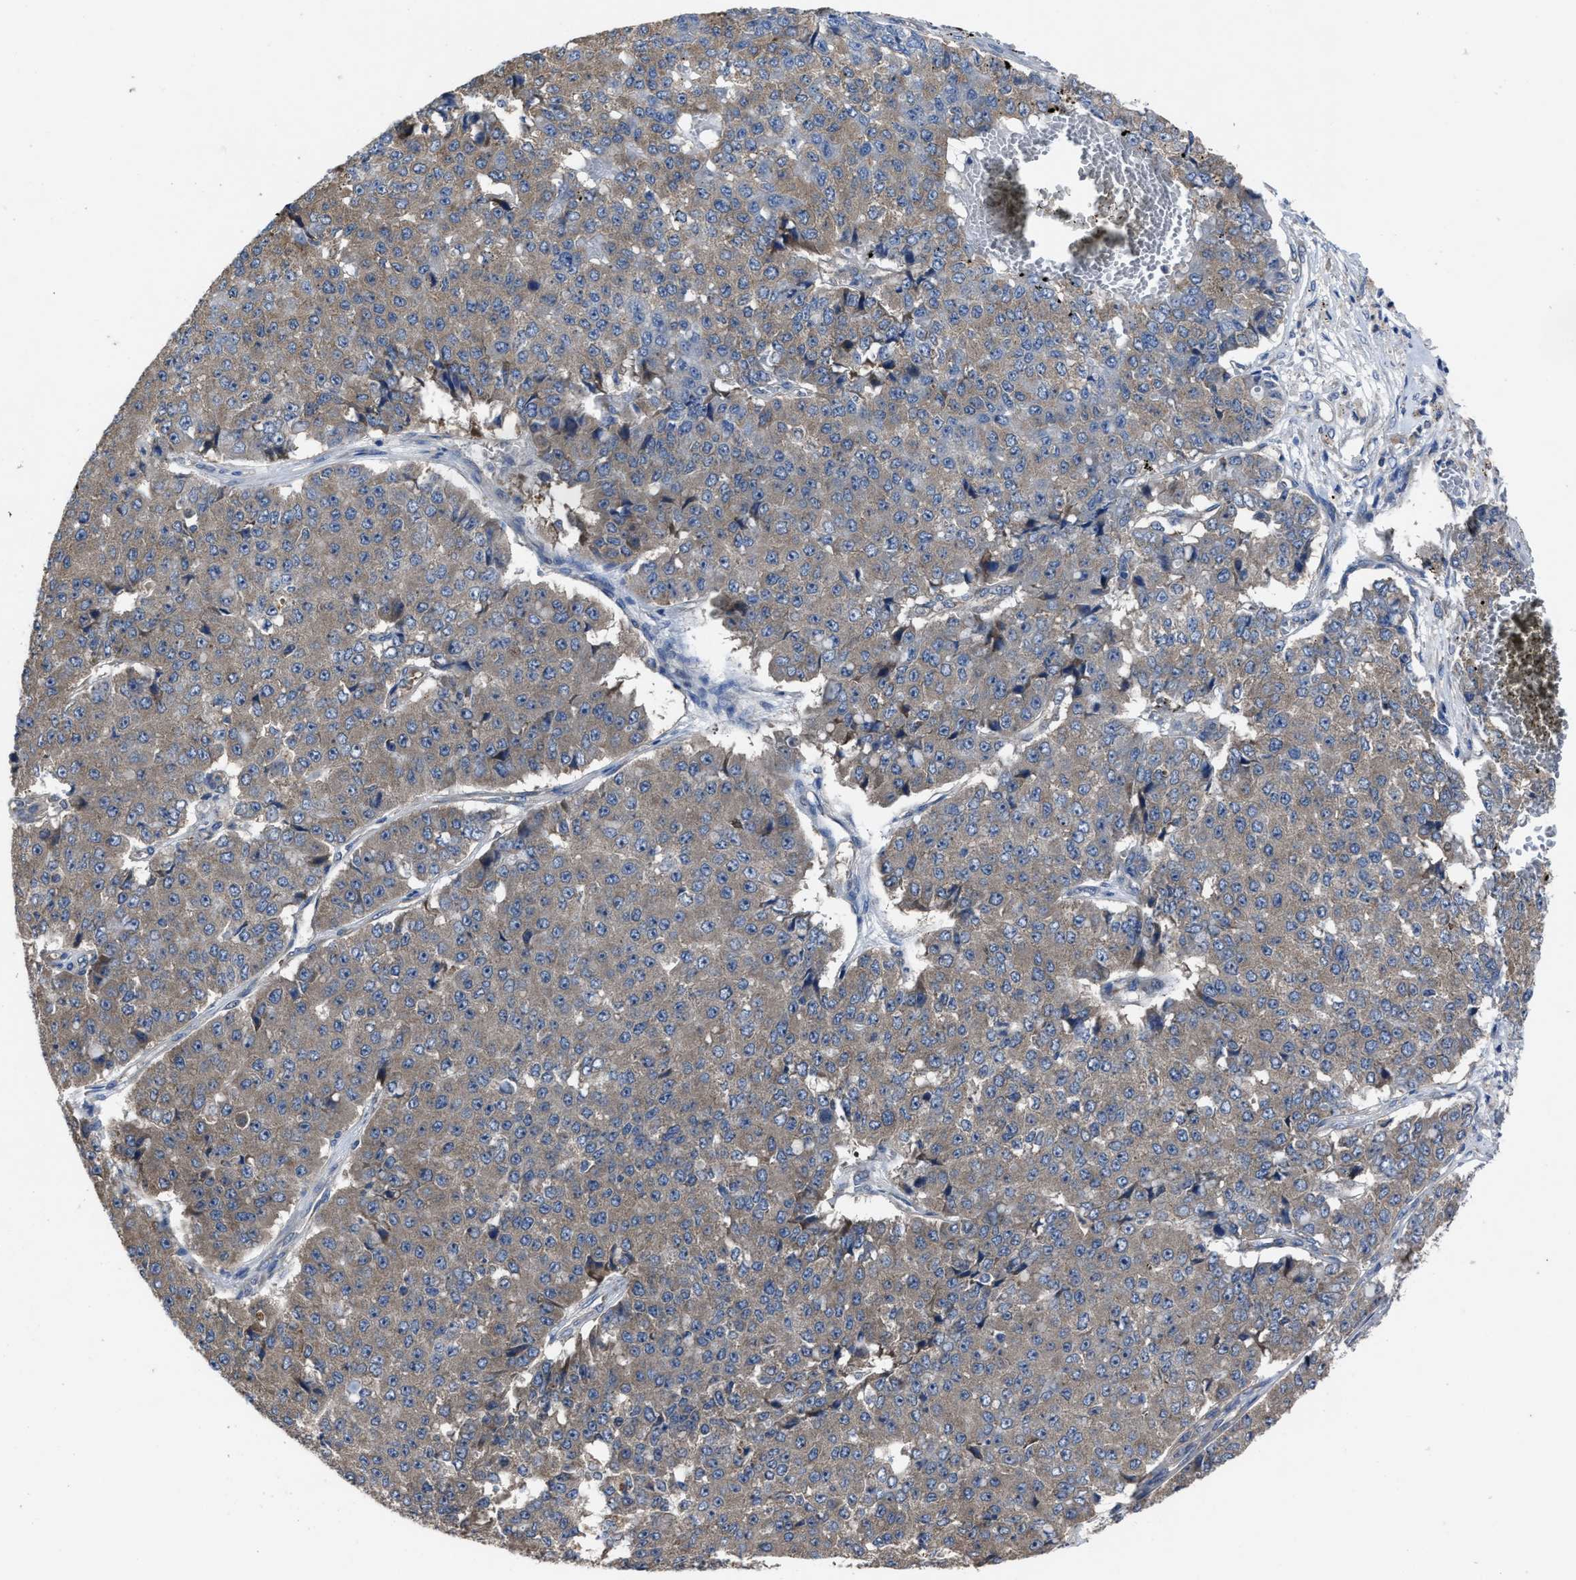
{"staining": {"intensity": "weak", "quantity": ">75%", "location": "cytoplasmic/membranous"}, "tissue": "pancreatic cancer", "cell_type": "Tumor cells", "image_type": "cancer", "snomed": [{"axis": "morphology", "description": "Adenocarcinoma, NOS"}, {"axis": "topography", "description": "Pancreas"}], "caption": "The micrograph reveals a brown stain indicating the presence of a protein in the cytoplasmic/membranous of tumor cells in pancreatic cancer (adenocarcinoma).", "gene": "UPF1", "patient": {"sex": "male", "age": 50}}